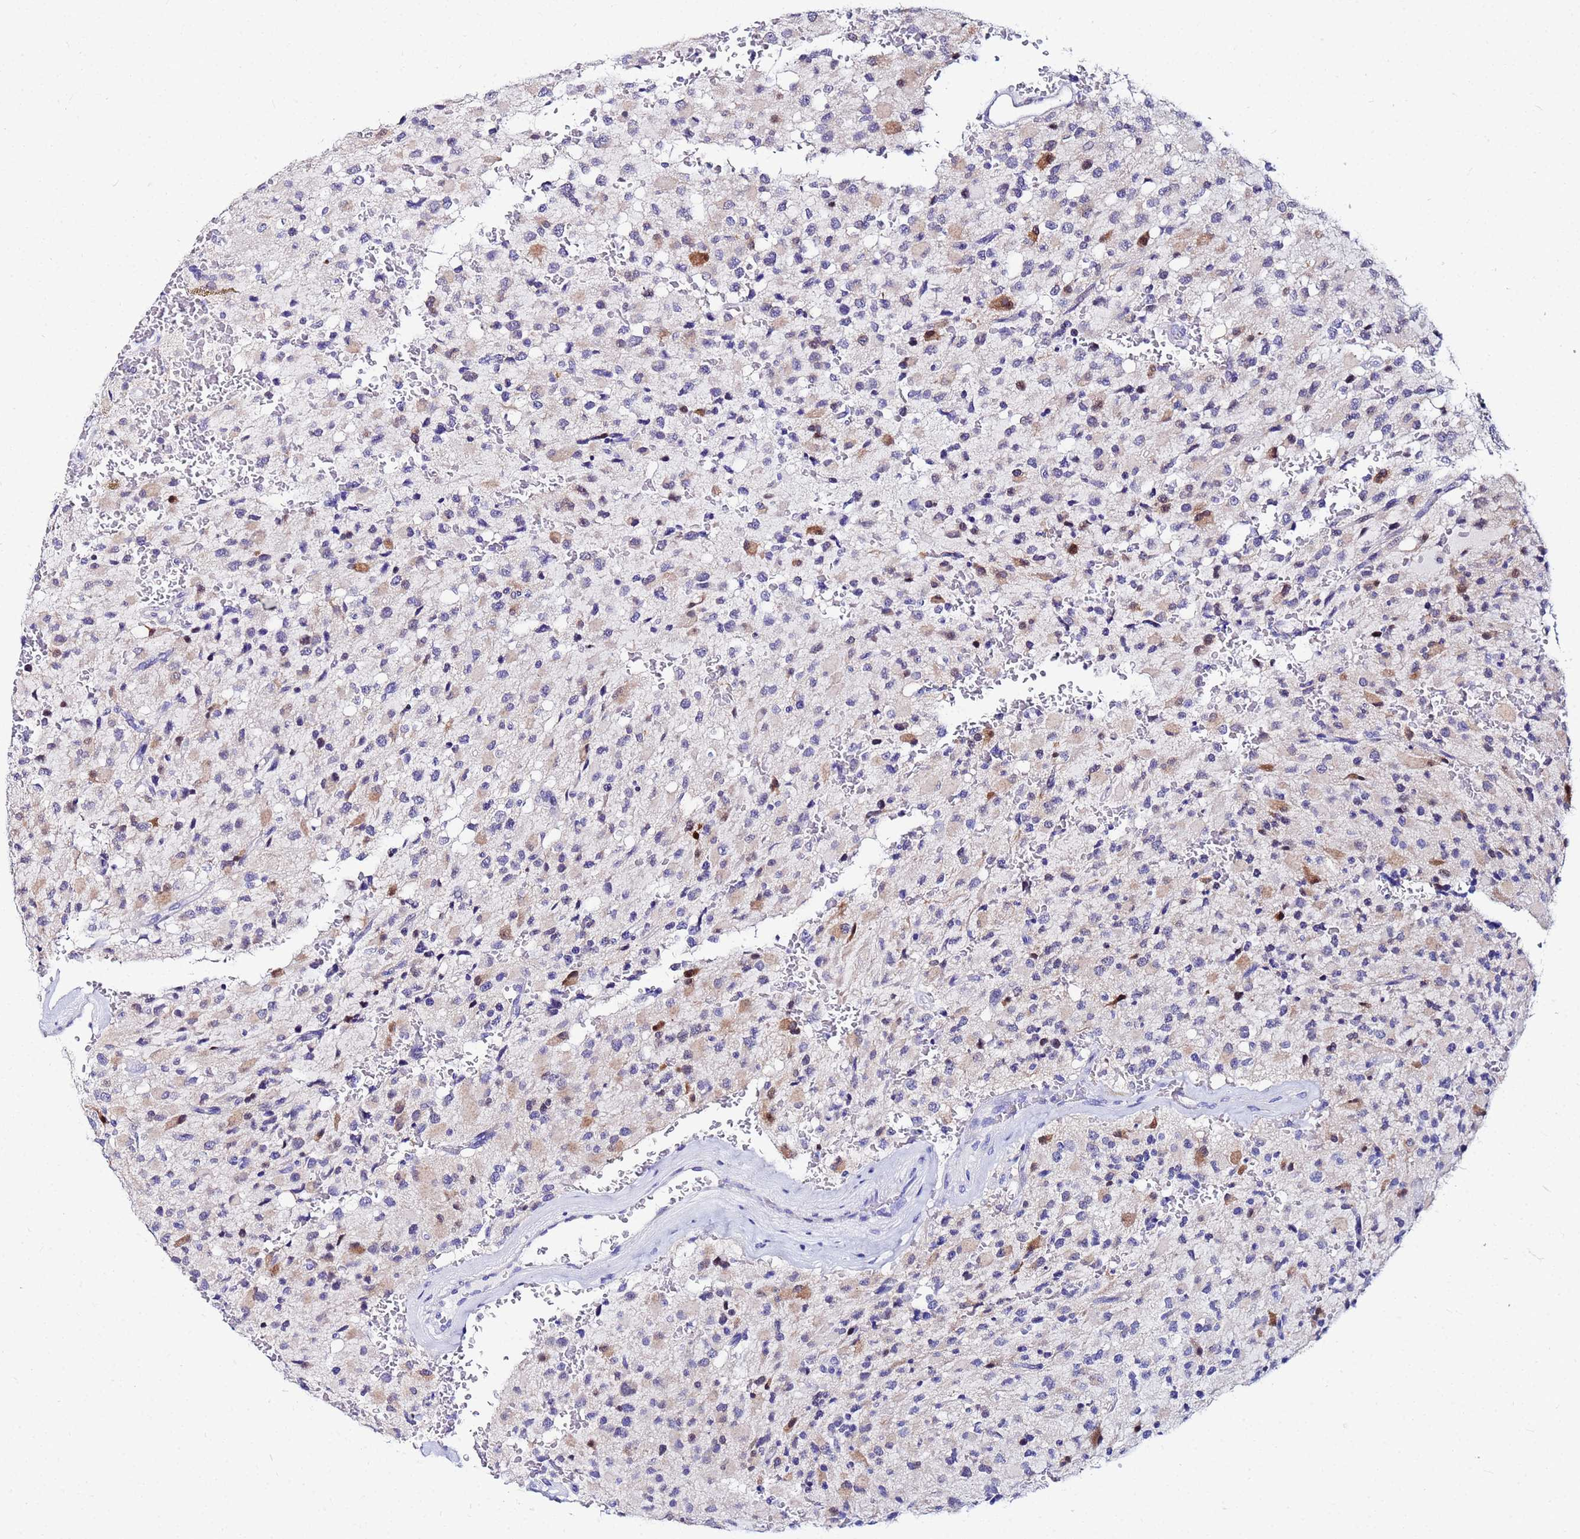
{"staining": {"intensity": "negative", "quantity": "none", "location": "none"}, "tissue": "glioma", "cell_type": "Tumor cells", "image_type": "cancer", "snomed": [{"axis": "morphology", "description": "Glioma, malignant, High grade"}, {"axis": "topography", "description": "Brain"}], "caption": "High-grade glioma (malignant) was stained to show a protein in brown. There is no significant staining in tumor cells.", "gene": "PPP1R14C", "patient": {"sex": "male", "age": 34}}